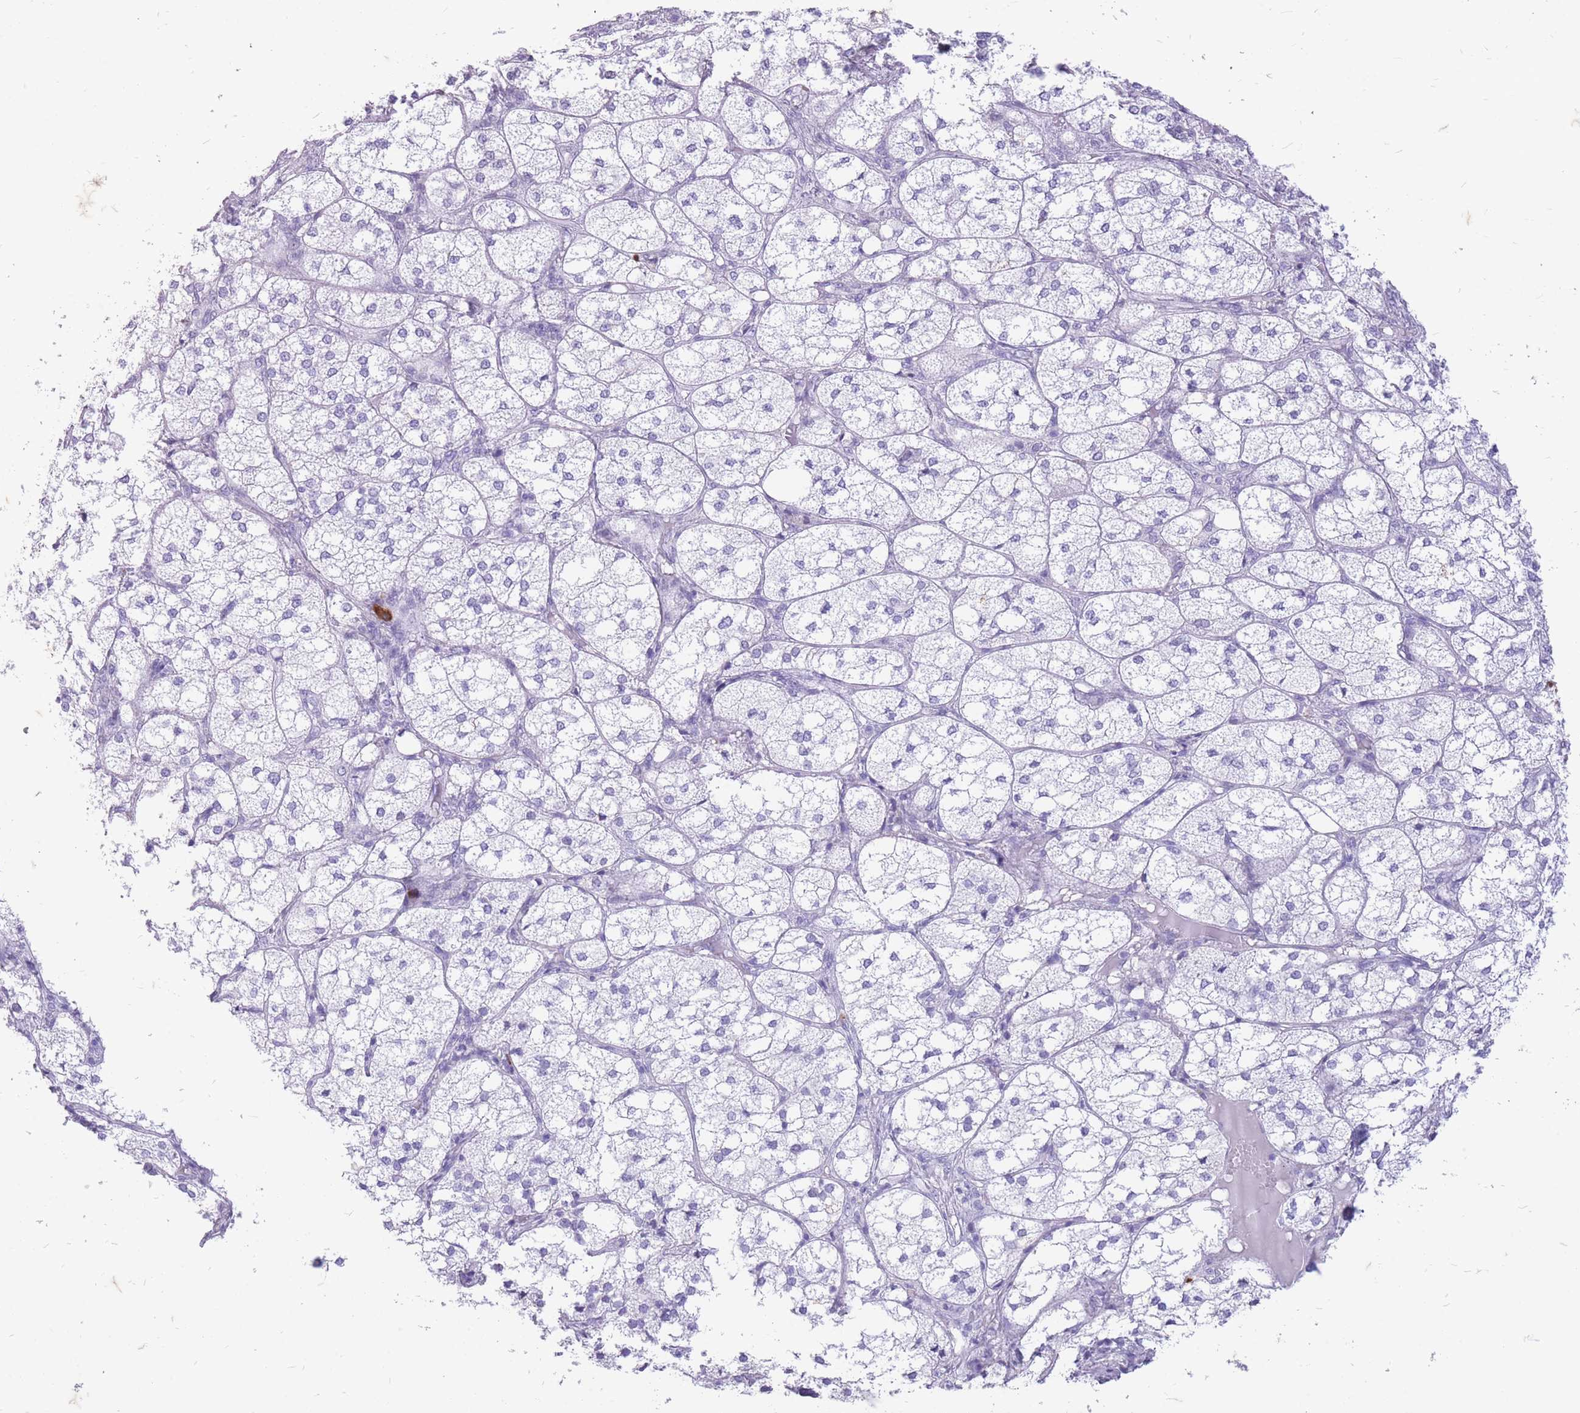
{"staining": {"intensity": "negative", "quantity": "none", "location": "none"}, "tissue": "adrenal gland", "cell_type": "Glandular cells", "image_type": "normal", "snomed": [{"axis": "morphology", "description": "Normal tissue, NOS"}, {"axis": "topography", "description": "Adrenal gland"}], "caption": "The histopathology image demonstrates no staining of glandular cells in benign adrenal gland.", "gene": "ZFP37", "patient": {"sex": "female", "age": 61}}